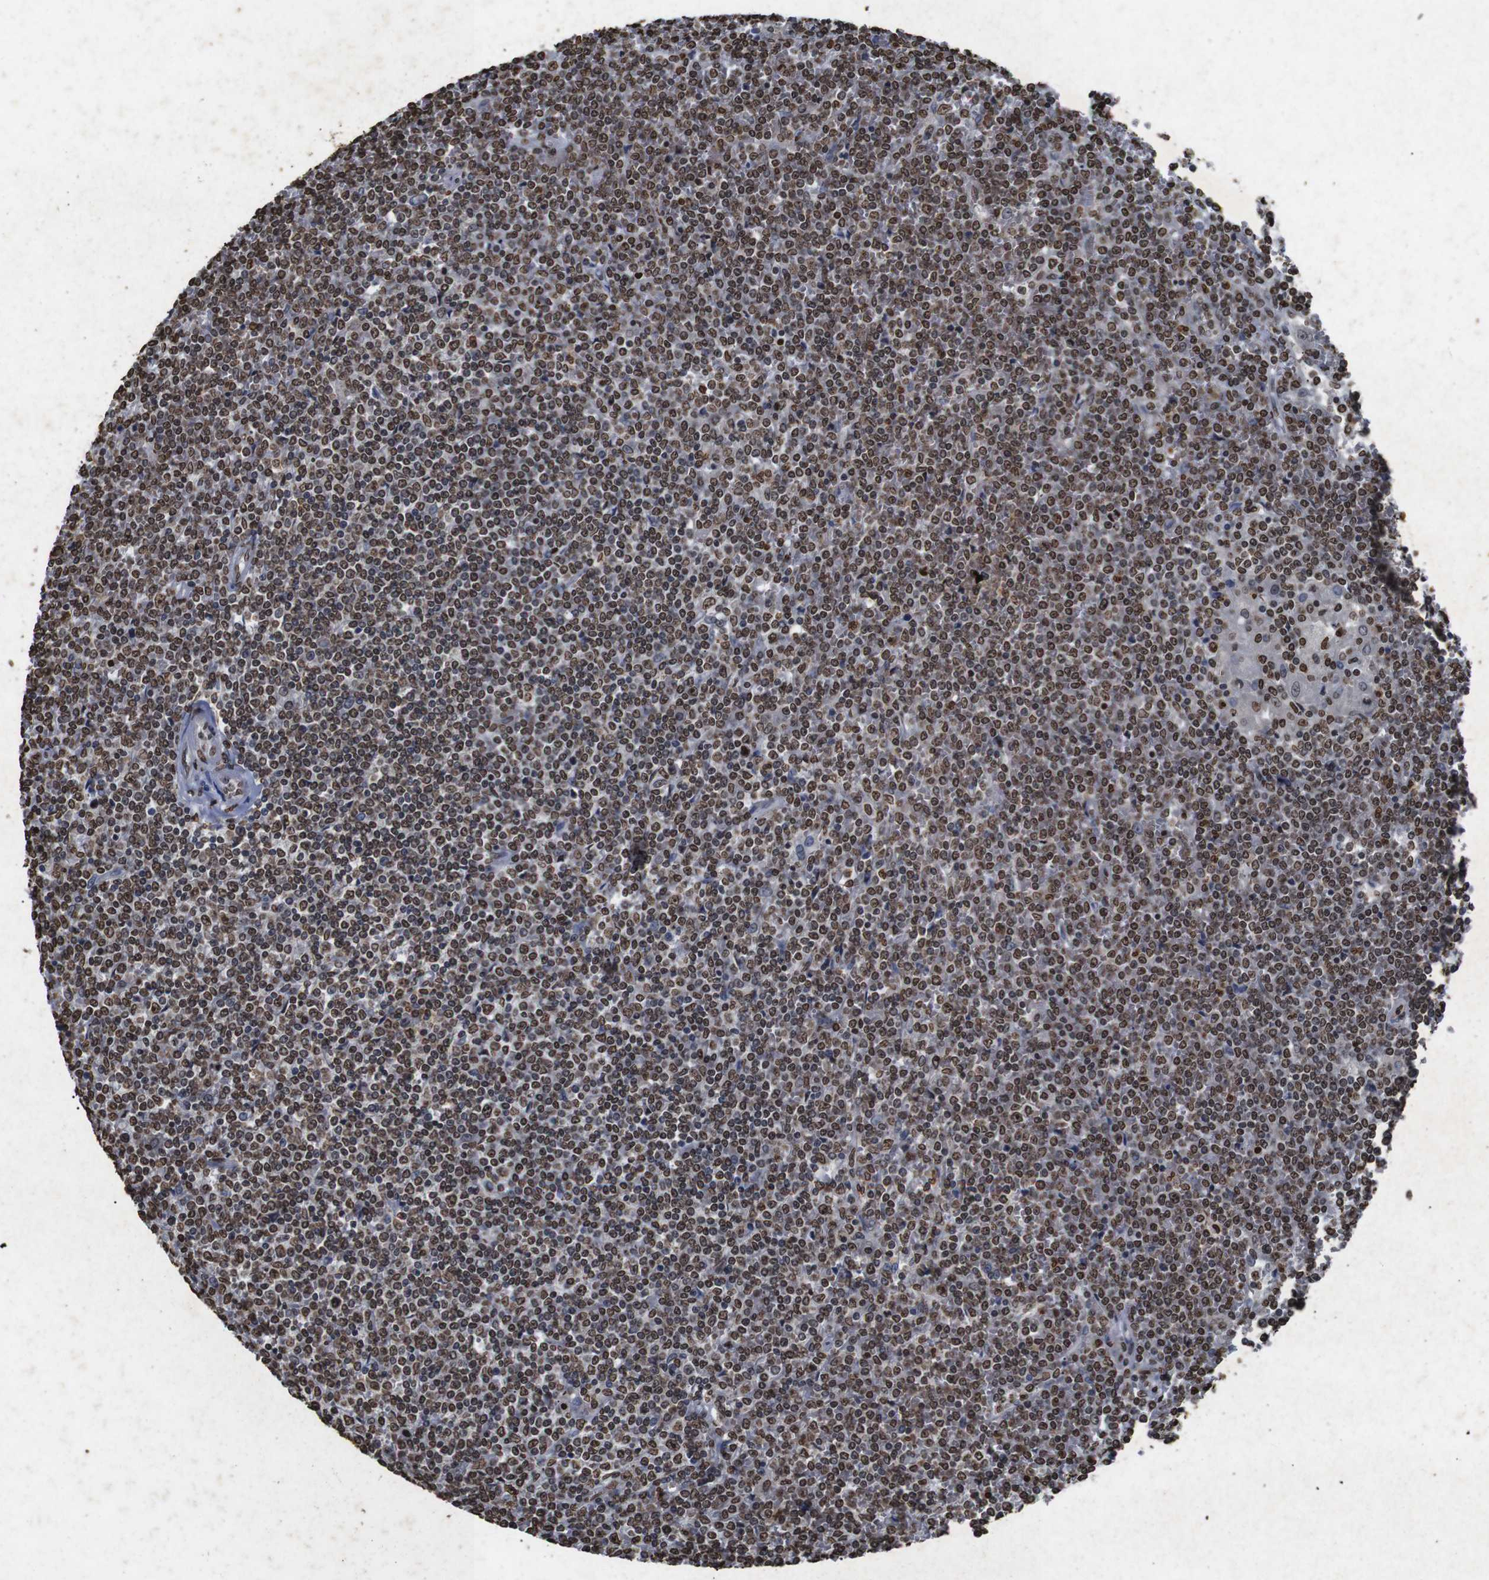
{"staining": {"intensity": "strong", "quantity": ">75%", "location": "nuclear"}, "tissue": "lymphoma", "cell_type": "Tumor cells", "image_type": "cancer", "snomed": [{"axis": "morphology", "description": "Malignant lymphoma, non-Hodgkin's type, Low grade"}, {"axis": "topography", "description": "Spleen"}], "caption": "About >75% of tumor cells in human lymphoma exhibit strong nuclear protein positivity as visualized by brown immunohistochemical staining.", "gene": "MDM2", "patient": {"sex": "female", "age": 19}}